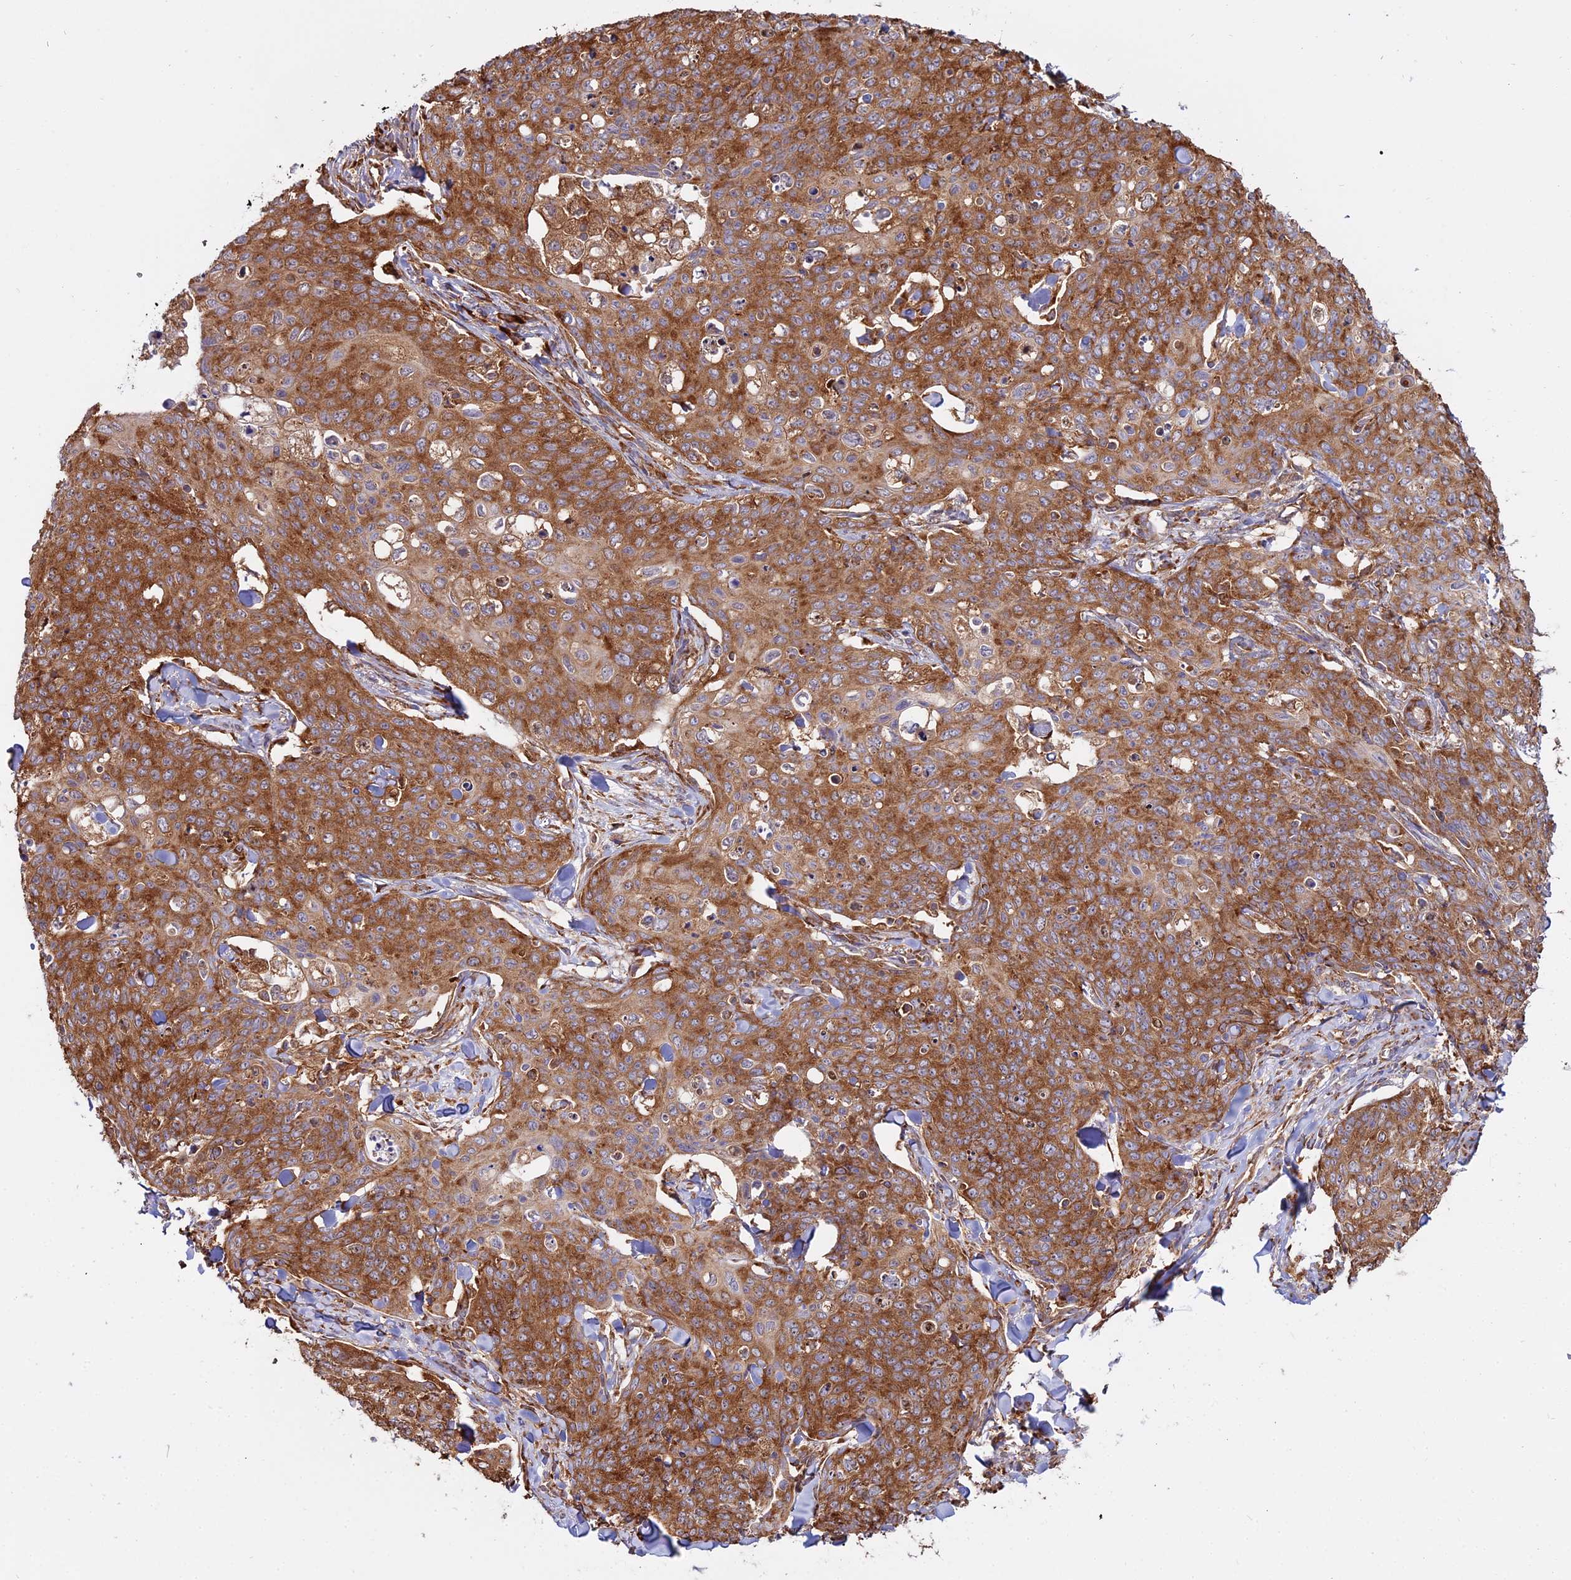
{"staining": {"intensity": "strong", "quantity": ">75%", "location": "cytoplasmic/membranous"}, "tissue": "skin cancer", "cell_type": "Tumor cells", "image_type": "cancer", "snomed": [{"axis": "morphology", "description": "Squamous cell carcinoma, NOS"}, {"axis": "topography", "description": "Skin"}, {"axis": "topography", "description": "Vulva"}], "caption": "A brown stain labels strong cytoplasmic/membranous positivity of a protein in squamous cell carcinoma (skin) tumor cells.", "gene": "RPL26", "patient": {"sex": "female", "age": 85}}